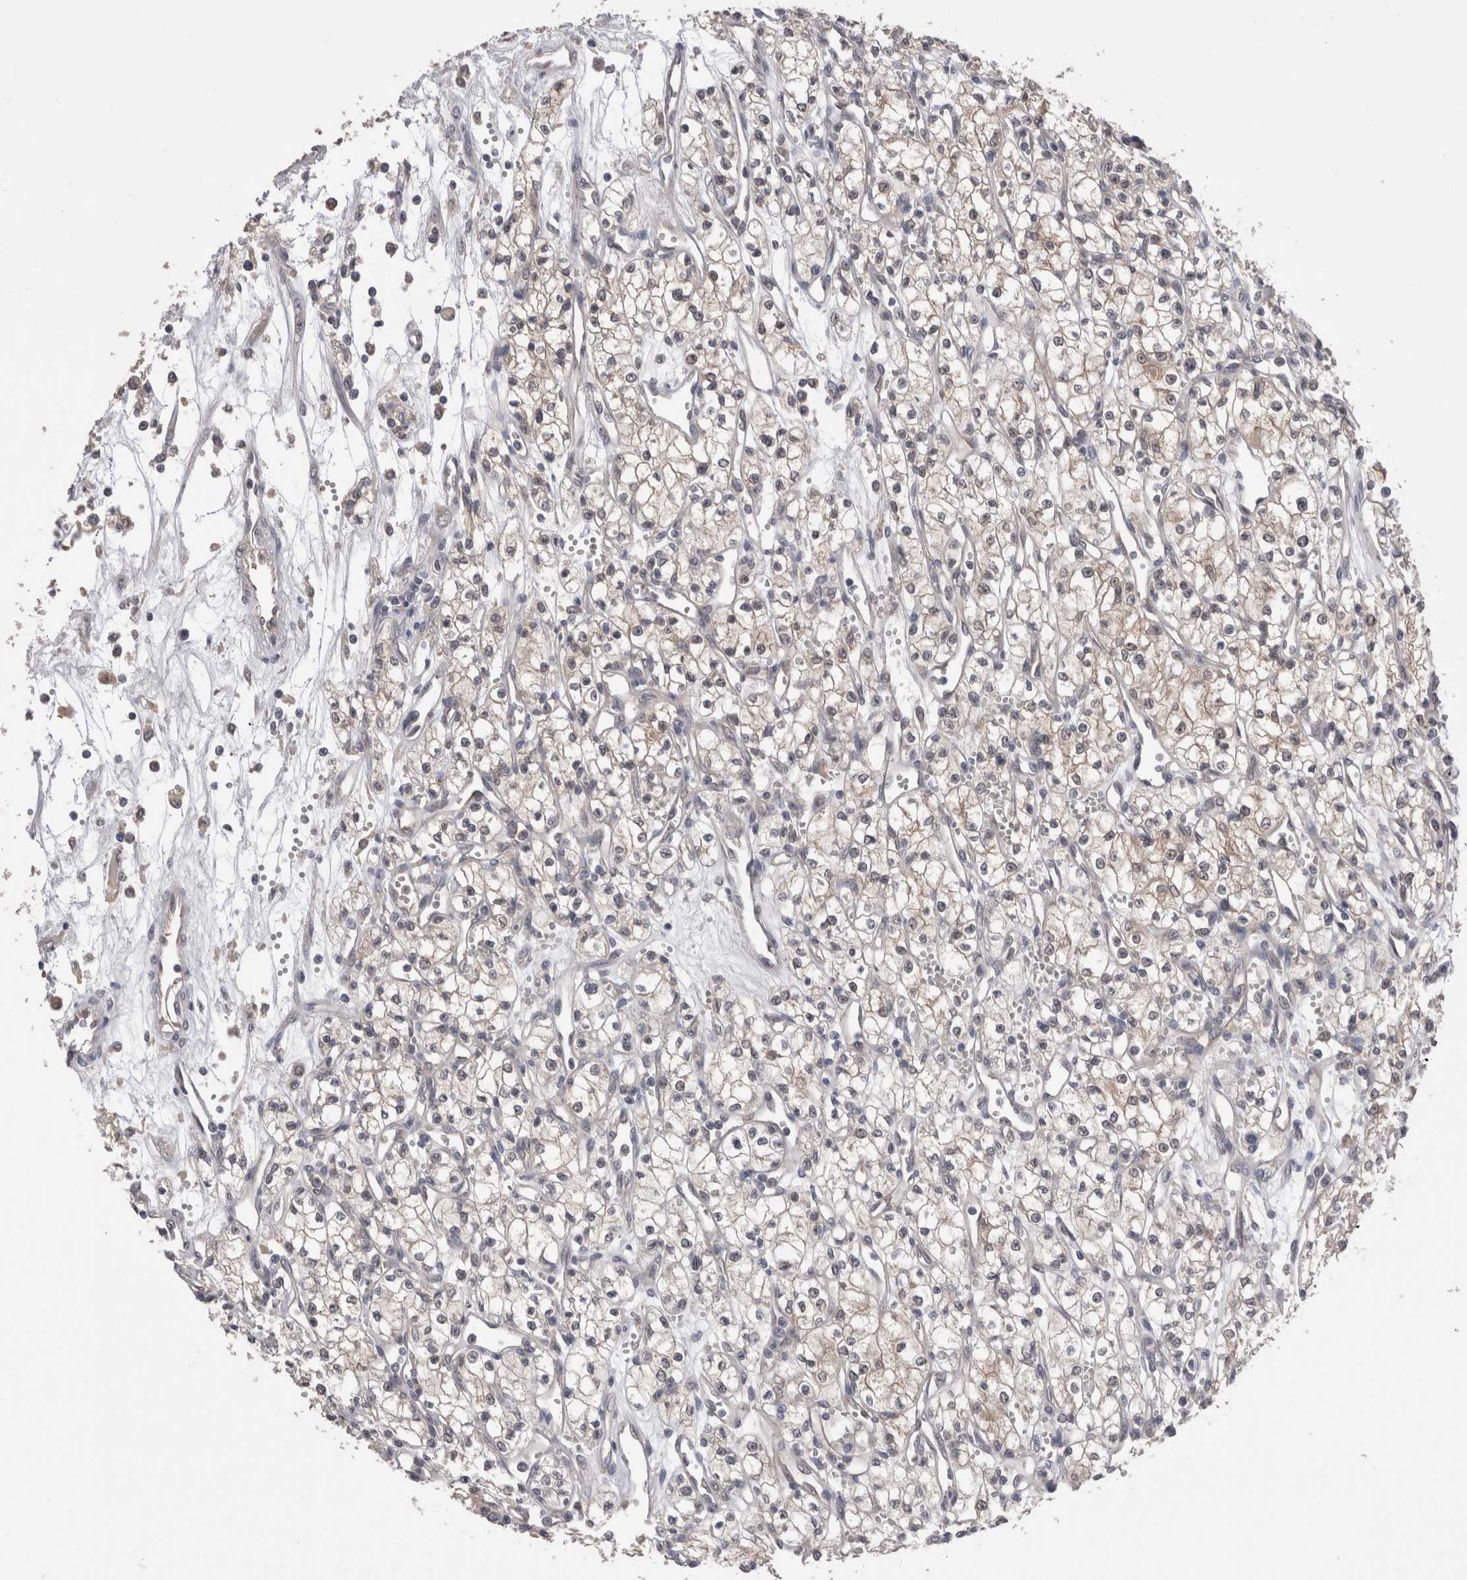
{"staining": {"intensity": "weak", "quantity": "<25%", "location": "cytoplasmic/membranous"}, "tissue": "renal cancer", "cell_type": "Tumor cells", "image_type": "cancer", "snomed": [{"axis": "morphology", "description": "Adenocarcinoma, NOS"}, {"axis": "topography", "description": "Kidney"}], "caption": "High magnification brightfield microscopy of renal cancer (adenocarcinoma) stained with DAB (brown) and counterstained with hematoxylin (blue): tumor cells show no significant staining.", "gene": "DCTN6", "patient": {"sex": "male", "age": 59}}